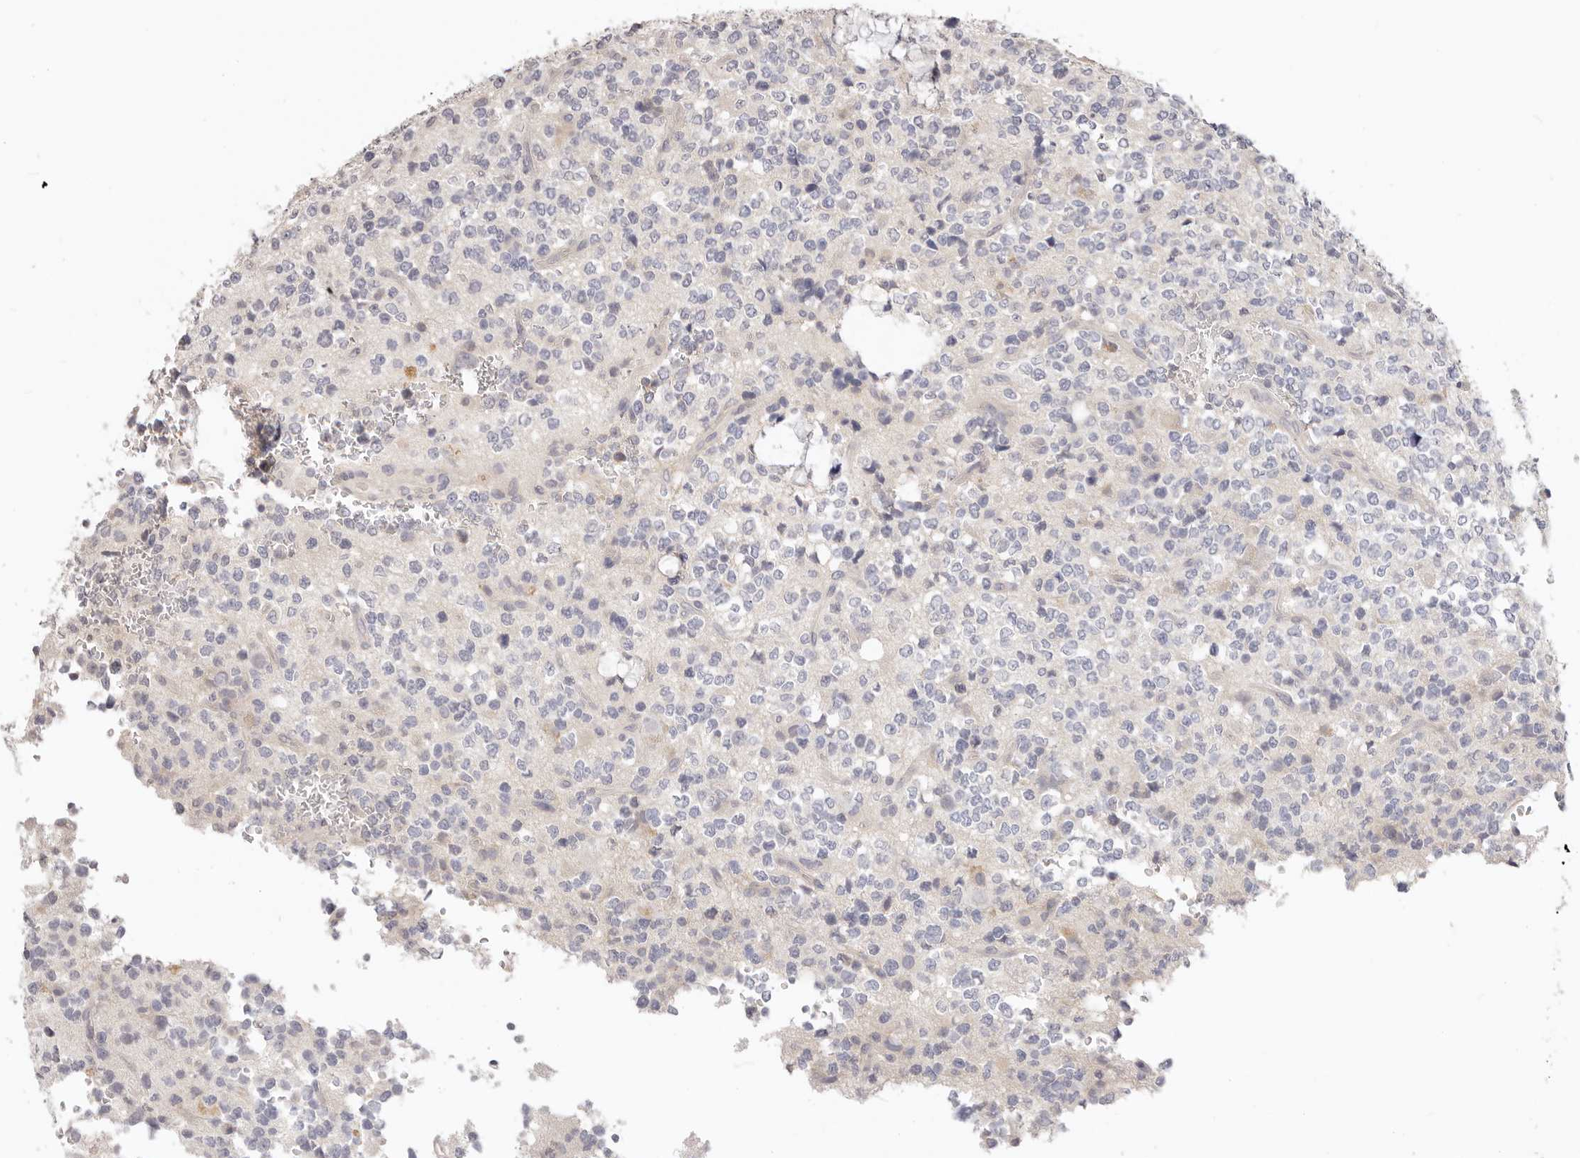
{"staining": {"intensity": "negative", "quantity": "none", "location": "none"}, "tissue": "glioma", "cell_type": "Tumor cells", "image_type": "cancer", "snomed": [{"axis": "morphology", "description": "Glioma, malignant, High grade"}, {"axis": "topography", "description": "Brain"}], "caption": "Immunohistochemistry (IHC) micrograph of neoplastic tissue: human malignant high-grade glioma stained with DAB demonstrates no significant protein positivity in tumor cells. (DAB (3,3'-diaminobenzidine) immunohistochemistry (IHC) visualized using brightfield microscopy, high magnification).", "gene": "GGPS1", "patient": {"sex": "female", "age": 62}}